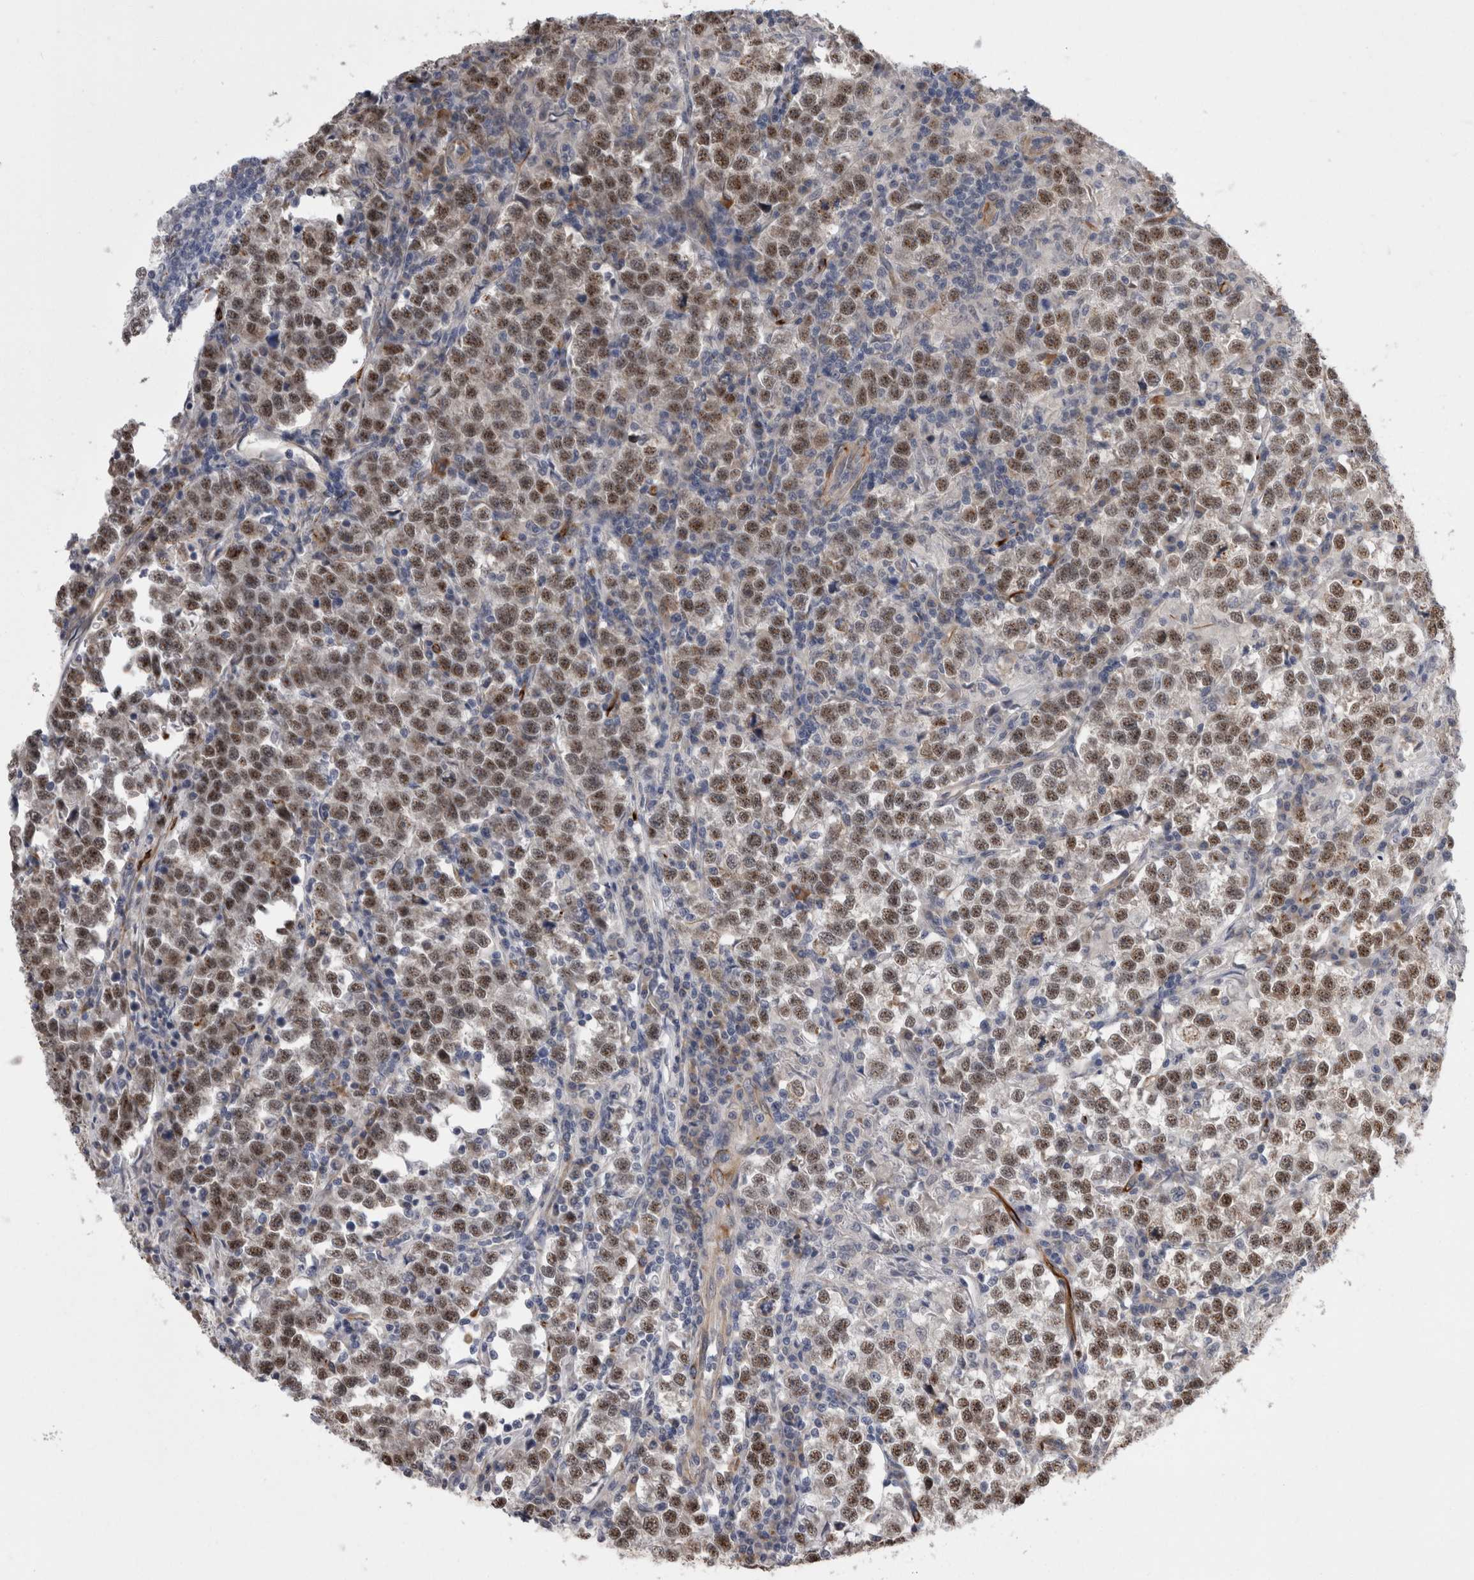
{"staining": {"intensity": "moderate", "quantity": ">75%", "location": "nuclear"}, "tissue": "testis cancer", "cell_type": "Tumor cells", "image_type": "cancer", "snomed": [{"axis": "morphology", "description": "Normal tissue, NOS"}, {"axis": "morphology", "description": "Seminoma, NOS"}, {"axis": "topography", "description": "Testis"}], "caption": "Tumor cells show moderate nuclear positivity in approximately >75% of cells in testis seminoma.", "gene": "FAM83H", "patient": {"sex": "male", "age": 43}}